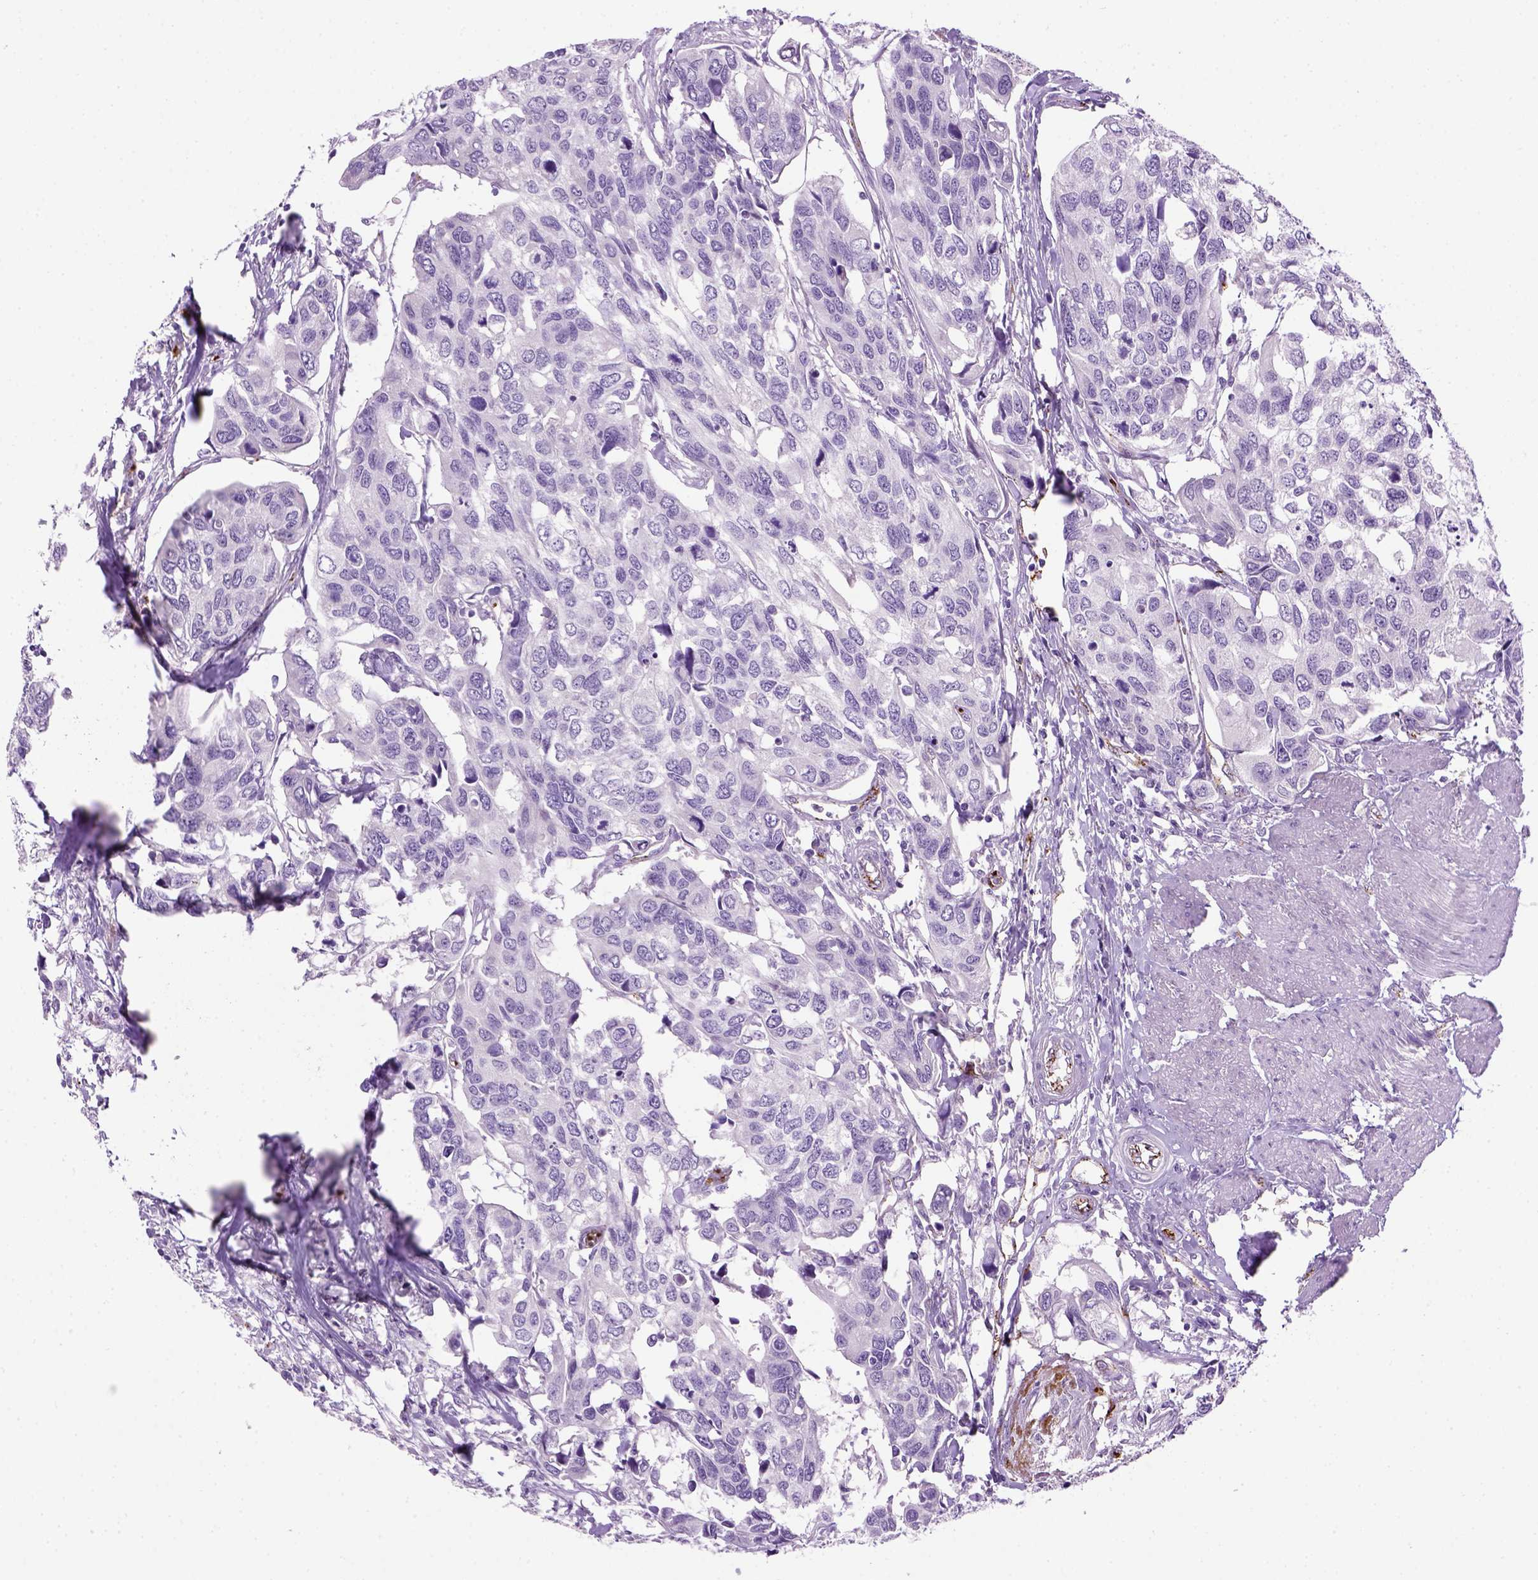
{"staining": {"intensity": "negative", "quantity": "none", "location": "none"}, "tissue": "urothelial cancer", "cell_type": "Tumor cells", "image_type": "cancer", "snomed": [{"axis": "morphology", "description": "Urothelial carcinoma, High grade"}, {"axis": "topography", "description": "Urinary bladder"}], "caption": "This micrograph is of high-grade urothelial carcinoma stained with IHC to label a protein in brown with the nuclei are counter-stained blue. There is no positivity in tumor cells.", "gene": "VWF", "patient": {"sex": "male", "age": 60}}